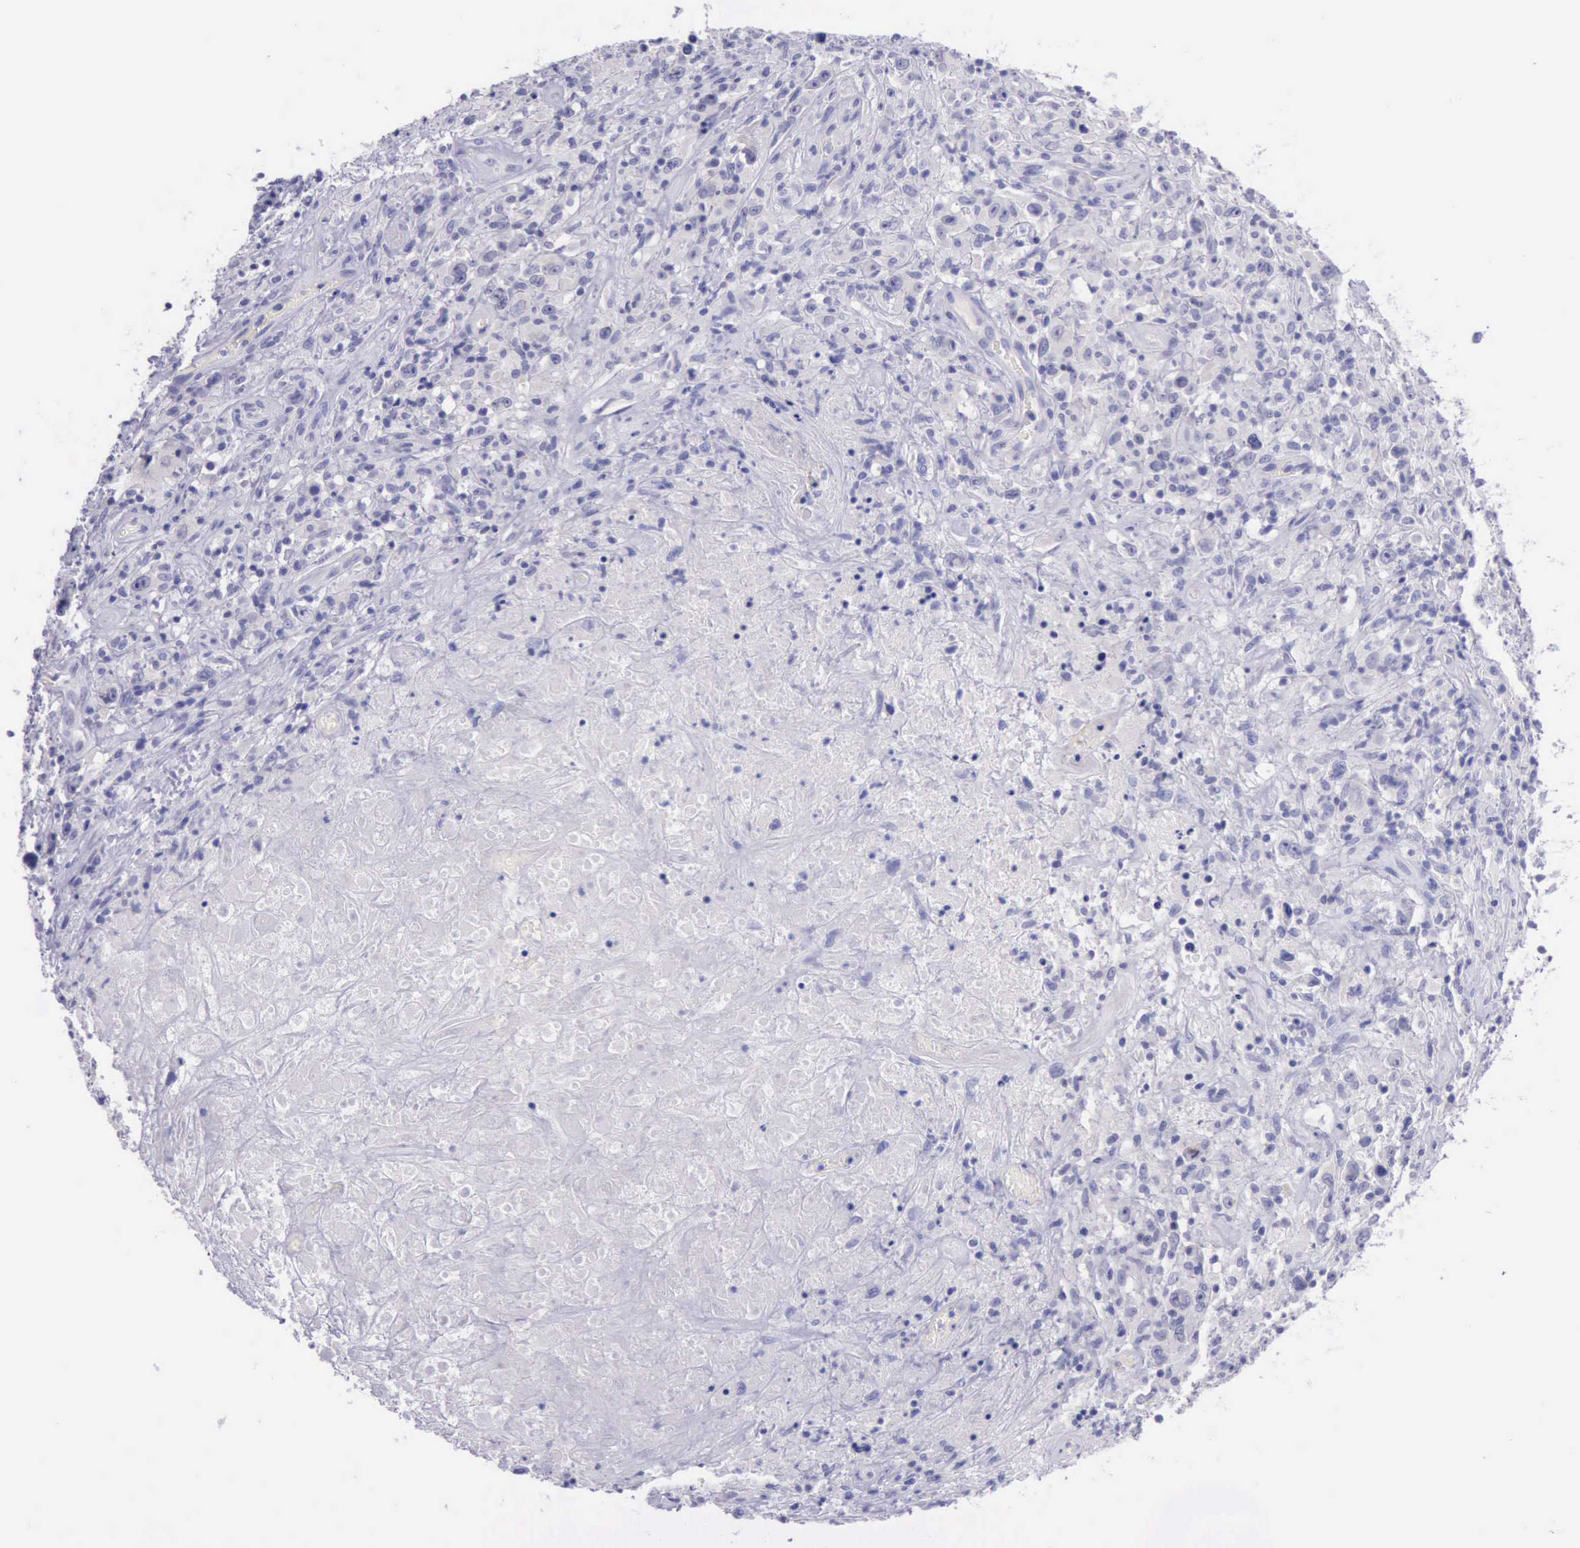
{"staining": {"intensity": "negative", "quantity": "none", "location": "none"}, "tissue": "lymphoma", "cell_type": "Tumor cells", "image_type": "cancer", "snomed": [{"axis": "morphology", "description": "Hodgkin's disease, NOS"}, {"axis": "topography", "description": "Lymph node"}], "caption": "Lymphoma stained for a protein using immunohistochemistry shows no expression tumor cells.", "gene": "LRFN5", "patient": {"sex": "male", "age": 46}}